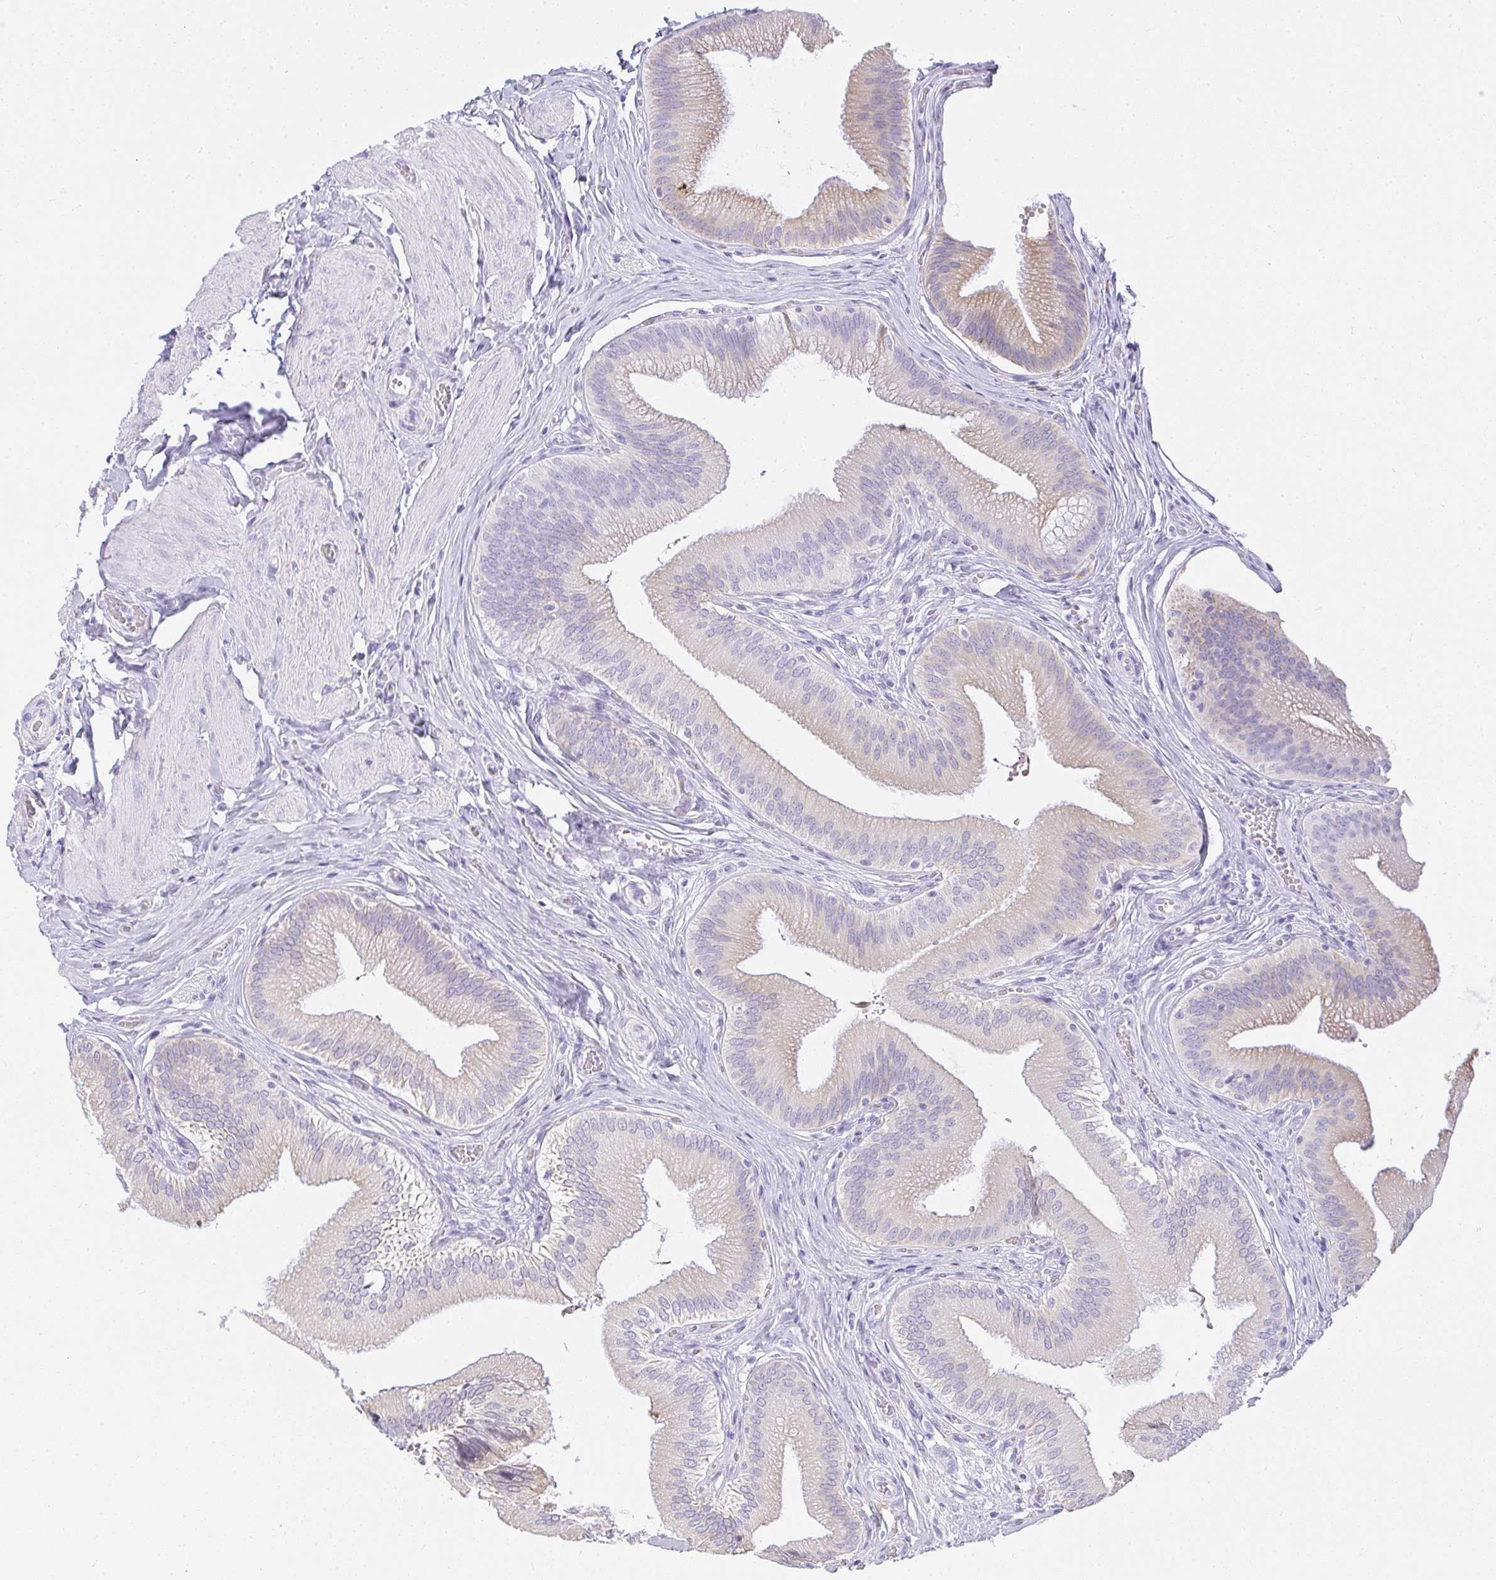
{"staining": {"intensity": "weak", "quantity": "25%-75%", "location": "cytoplasmic/membranous"}, "tissue": "gallbladder", "cell_type": "Glandular cells", "image_type": "normal", "snomed": [{"axis": "morphology", "description": "Normal tissue, NOS"}, {"axis": "topography", "description": "Gallbladder"}], "caption": "IHC histopathology image of benign gallbladder: human gallbladder stained using immunohistochemistry reveals low levels of weak protein expression localized specifically in the cytoplasmic/membranous of glandular cells, appearing as a cytoplasmic/membranous brown color.", "gene": "OR5J2", "patient": {"sex": "male", "age": 17}}